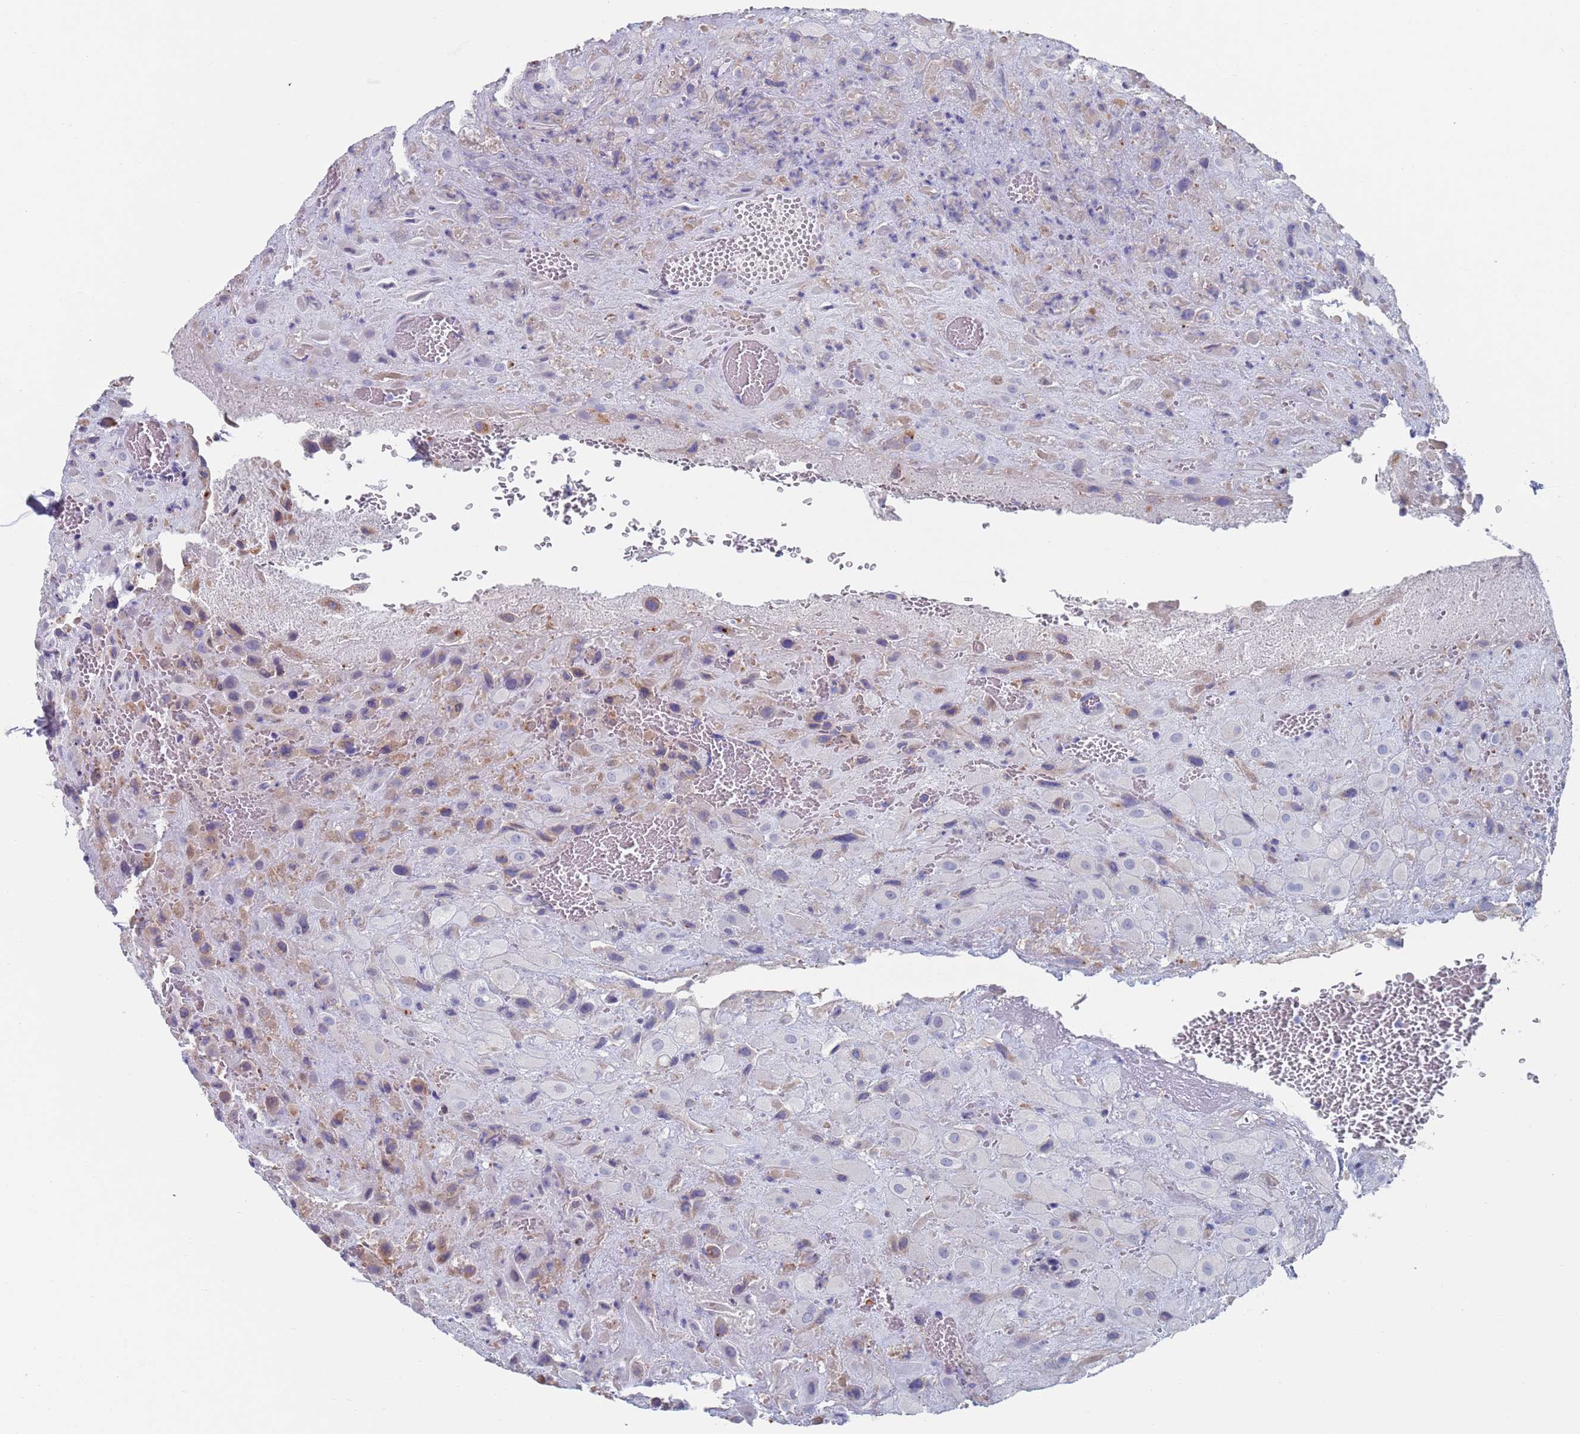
{"staining": {"intensity": "weak", "quantity": "<25%", "location": "cytoplasmic/membranous"}, "tissue": "placenta", "cell_type": "Decidual cells", "image_type": "normal", "snomed": [{"axis": "morphology", "description": "Normal tissue, NOS"}, {"axis": "topography", "description": "Placenta"}], "caption": "Decidual cells are negative for protein expression in normal human placenta. Brightfield microscopy of immunohistochemistry (IHC) stained with DAB (3,3'-diaminobenzidine) (brown) and hematoxylin (blue), captured at high magnification.", "gene": "FUCA1", "patient": {"sex": "female", "age": 35}}